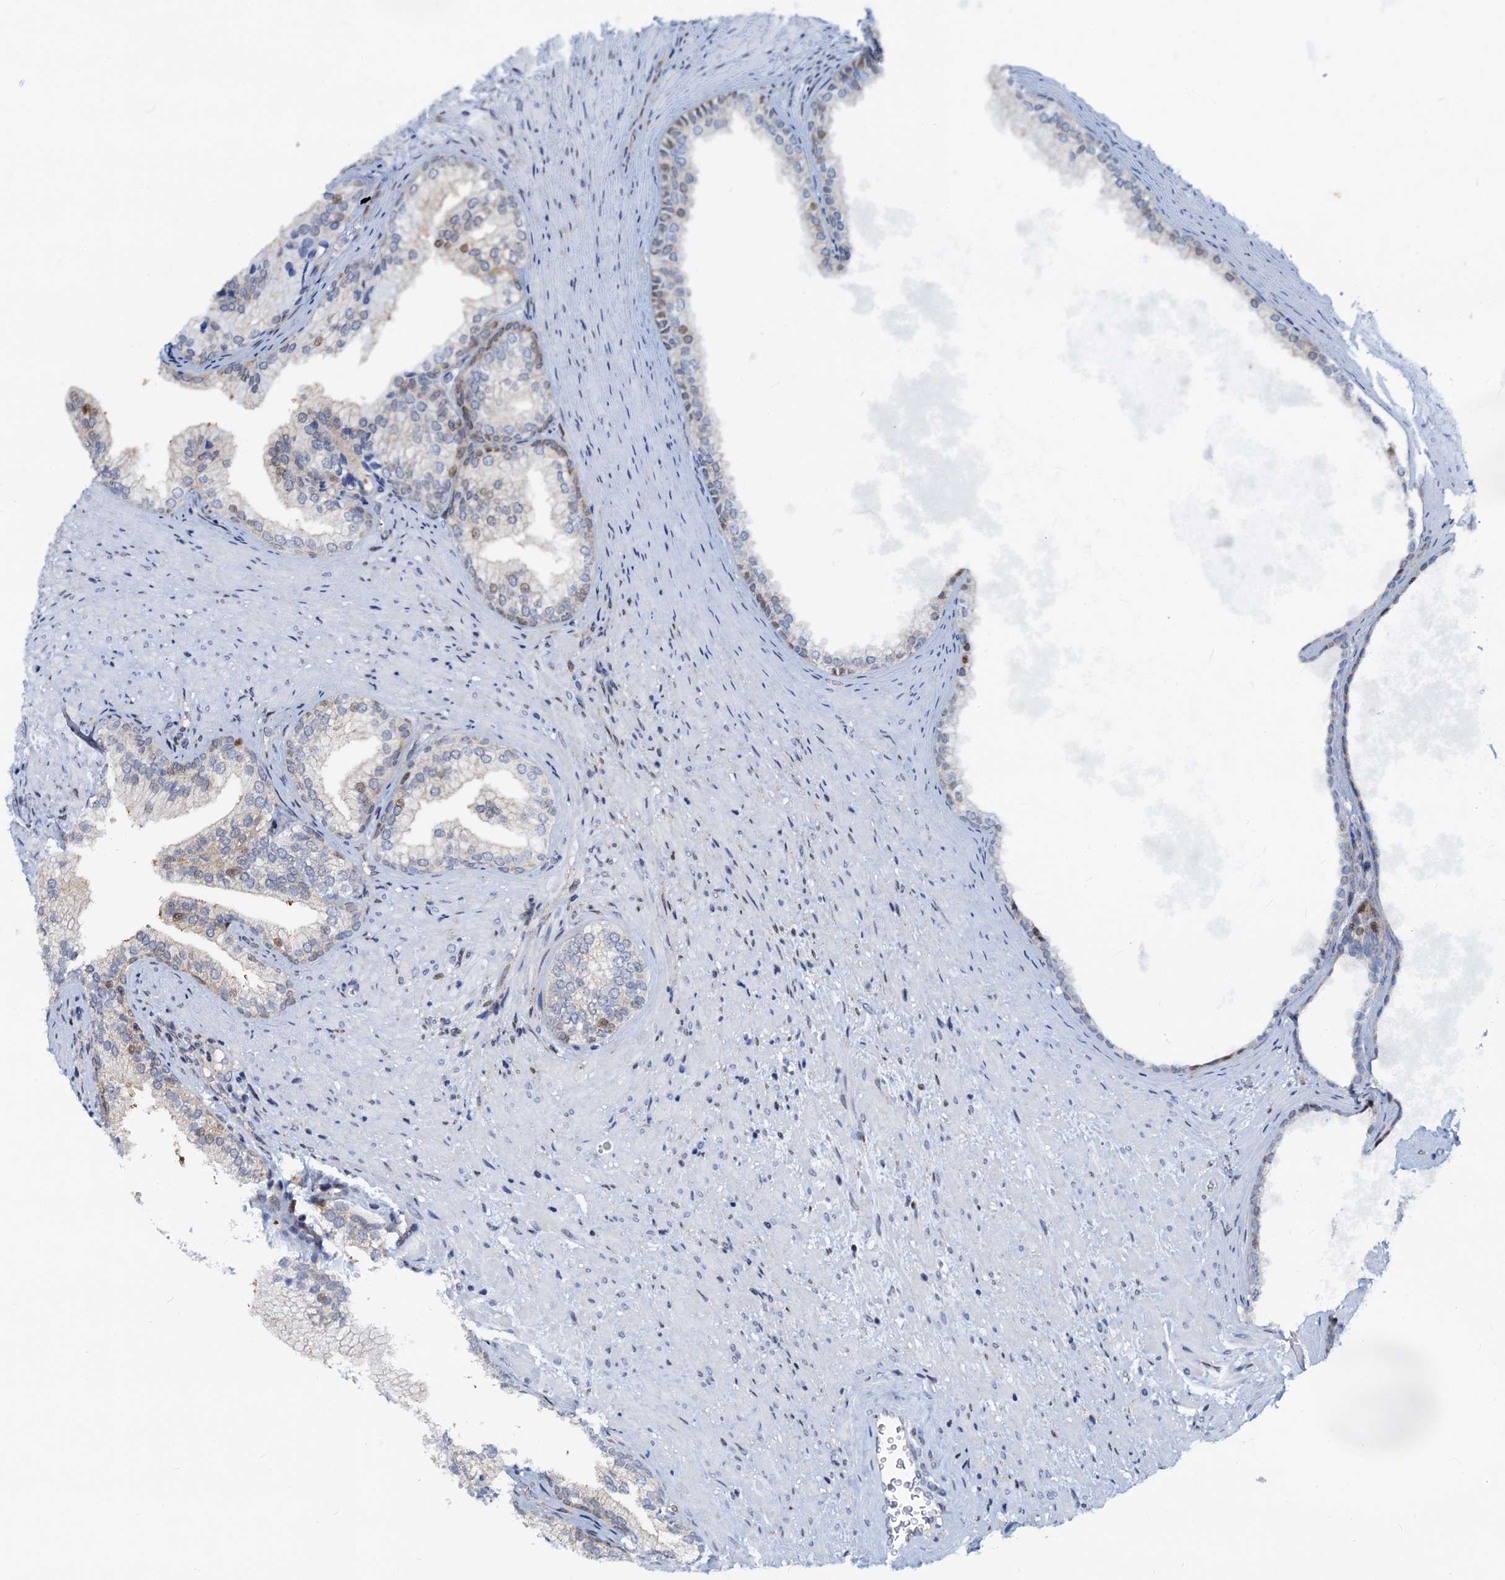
{"staining": {"intensity": "weak", "quantity": "<25%", "location": "nuclear"}, "tissue": "prostate", "cell_type": "Glandular cells", "image_type": "normal", "snomed": [{"axis": "morphology", "description": "Normal tissue, NOS"}, {"axis": "topography", "description": "Prostate"}], "caption": "Micrograph shows no significant protein positivity in glandular cells of unremarkable prostate.", "gene": "PTGES3", "patient": {"sex": "male", "age": 76}}